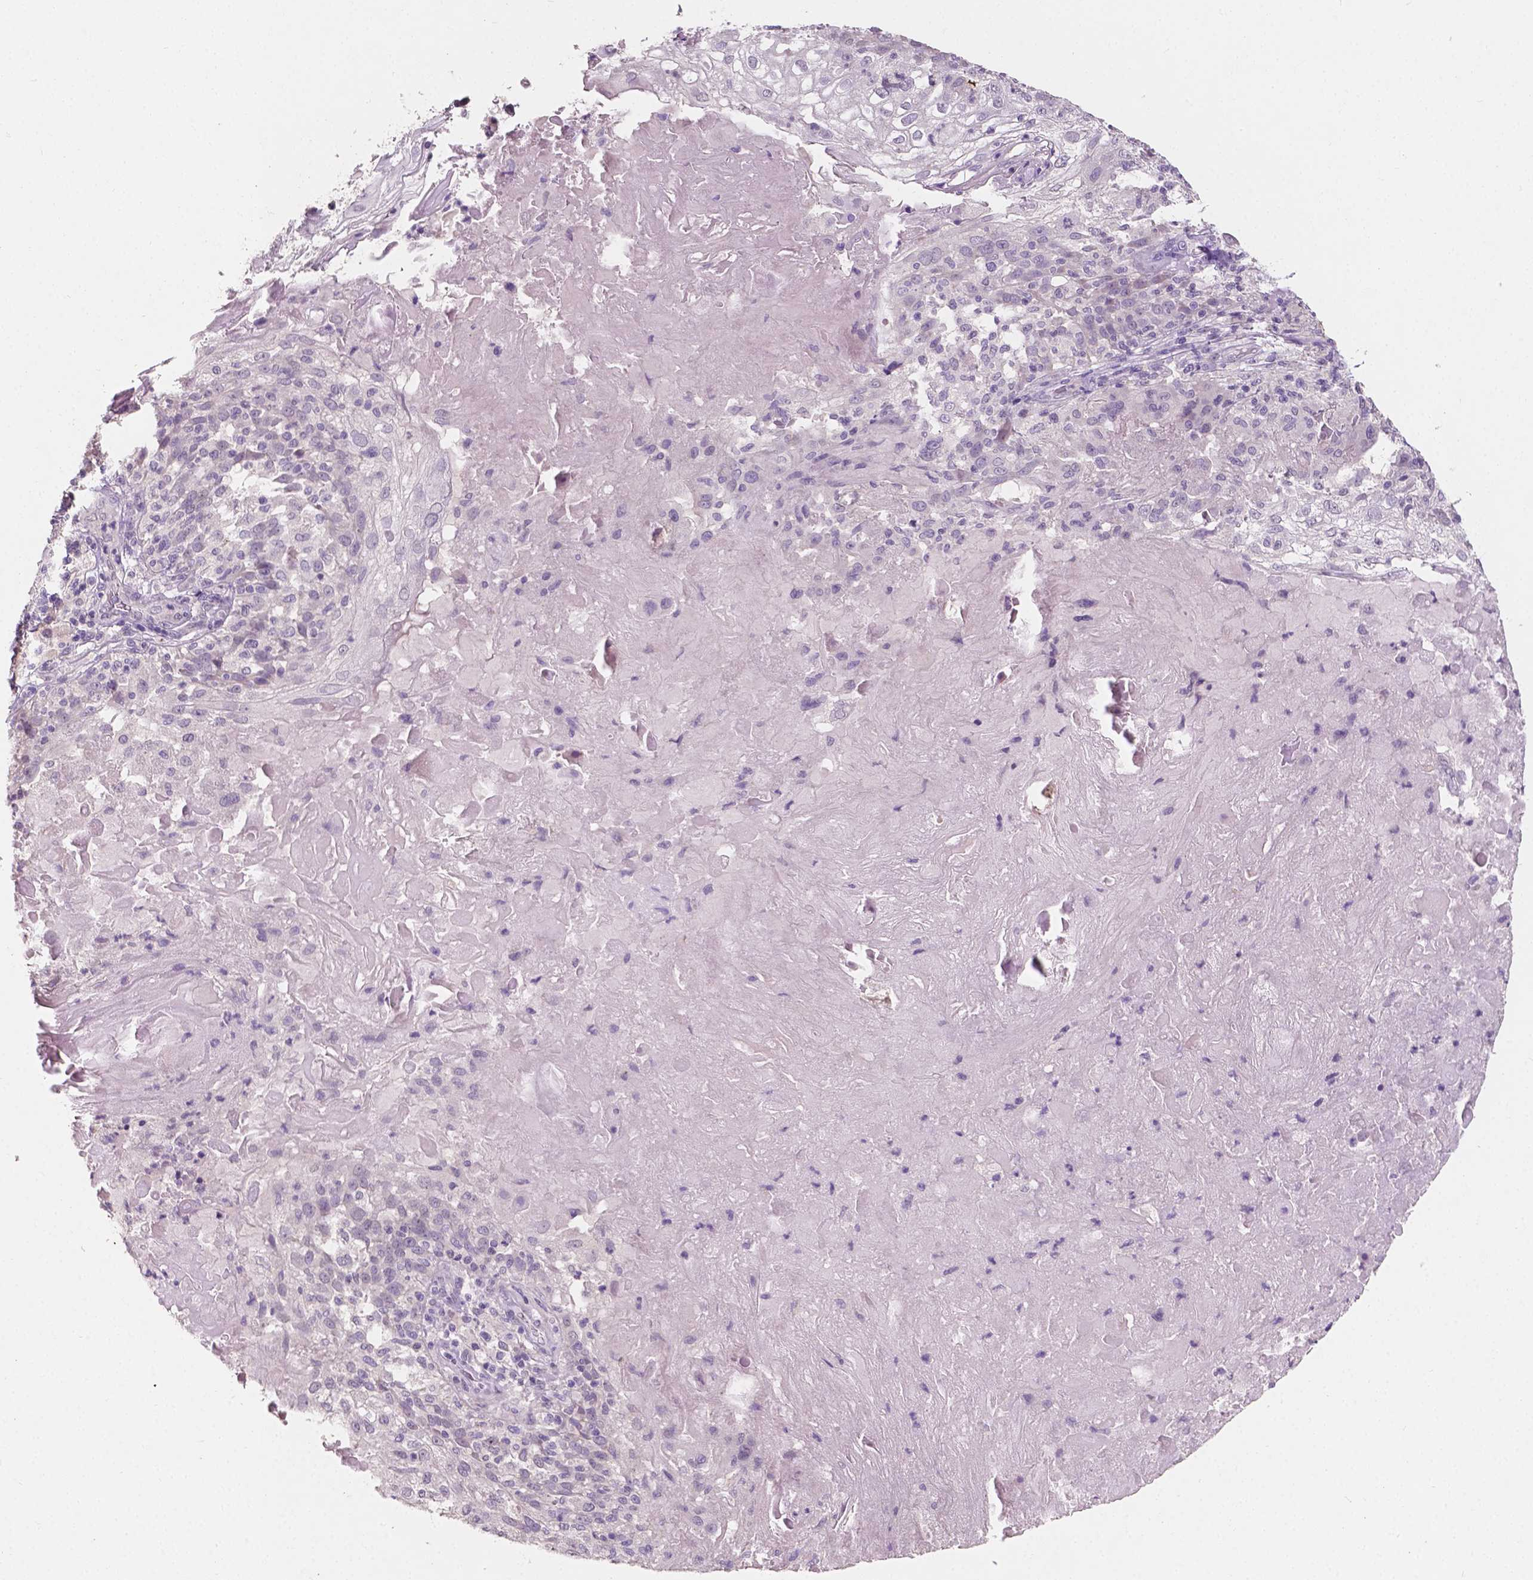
{"staining": {"intensity": "negative", "quantity": "none", "location": "none"}, "tissue": "skin cancer", "cell_type": "Tumor cells", "image_type": "cancer", "snomed": [{"axis": "morphology", "description": "Normal tissue, NOS"}, {"axis": "morphology", "description": "Squamous cell carcinoma, NOS"}, {"axis": "topography", "description": "Skin"}], "caption": "Skin squamous cell carcinoma was stained to show a protein in brown. There is no significant positivity in tumor cells.", "gene": "TAL1", "patient": {"sex": "female", "age": 83}}